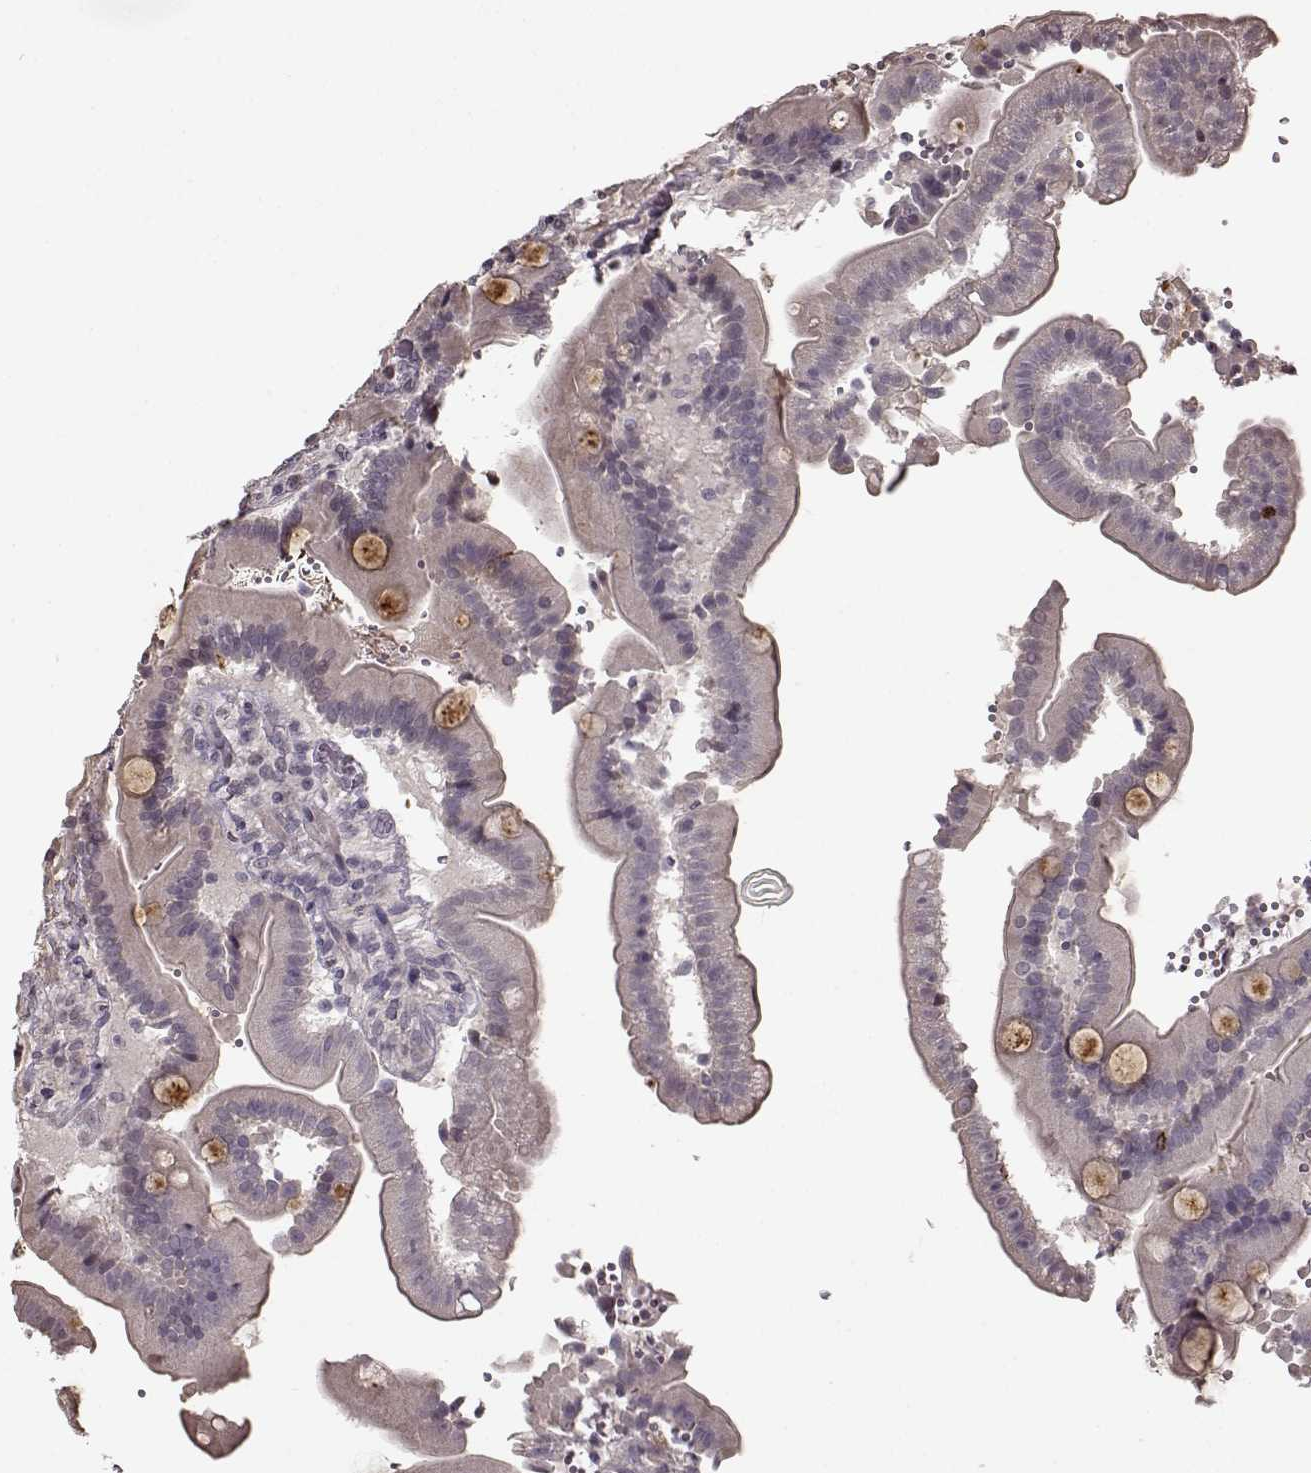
{"staining": {"intensity": "moderate", "quantity": "<25%", "location": "cytoplasmic/membranous"}, "tissue": "duodenum", "cell_type": "Glandular cells", "image_type": "normal", "snomed": [{"axis": "morphology", "description": "Normal tissue, NOS"}, {"axis": "topography", "description": "Duodenum"}], "caption": "Immunohistochemical staining of unremarkable human duodenum shows low levels of moderate cytoplasmic/membranous staining in about <25% of glandular cells.", "gene": "FSHB", "patient": {"sex": "female", "age": 62}}